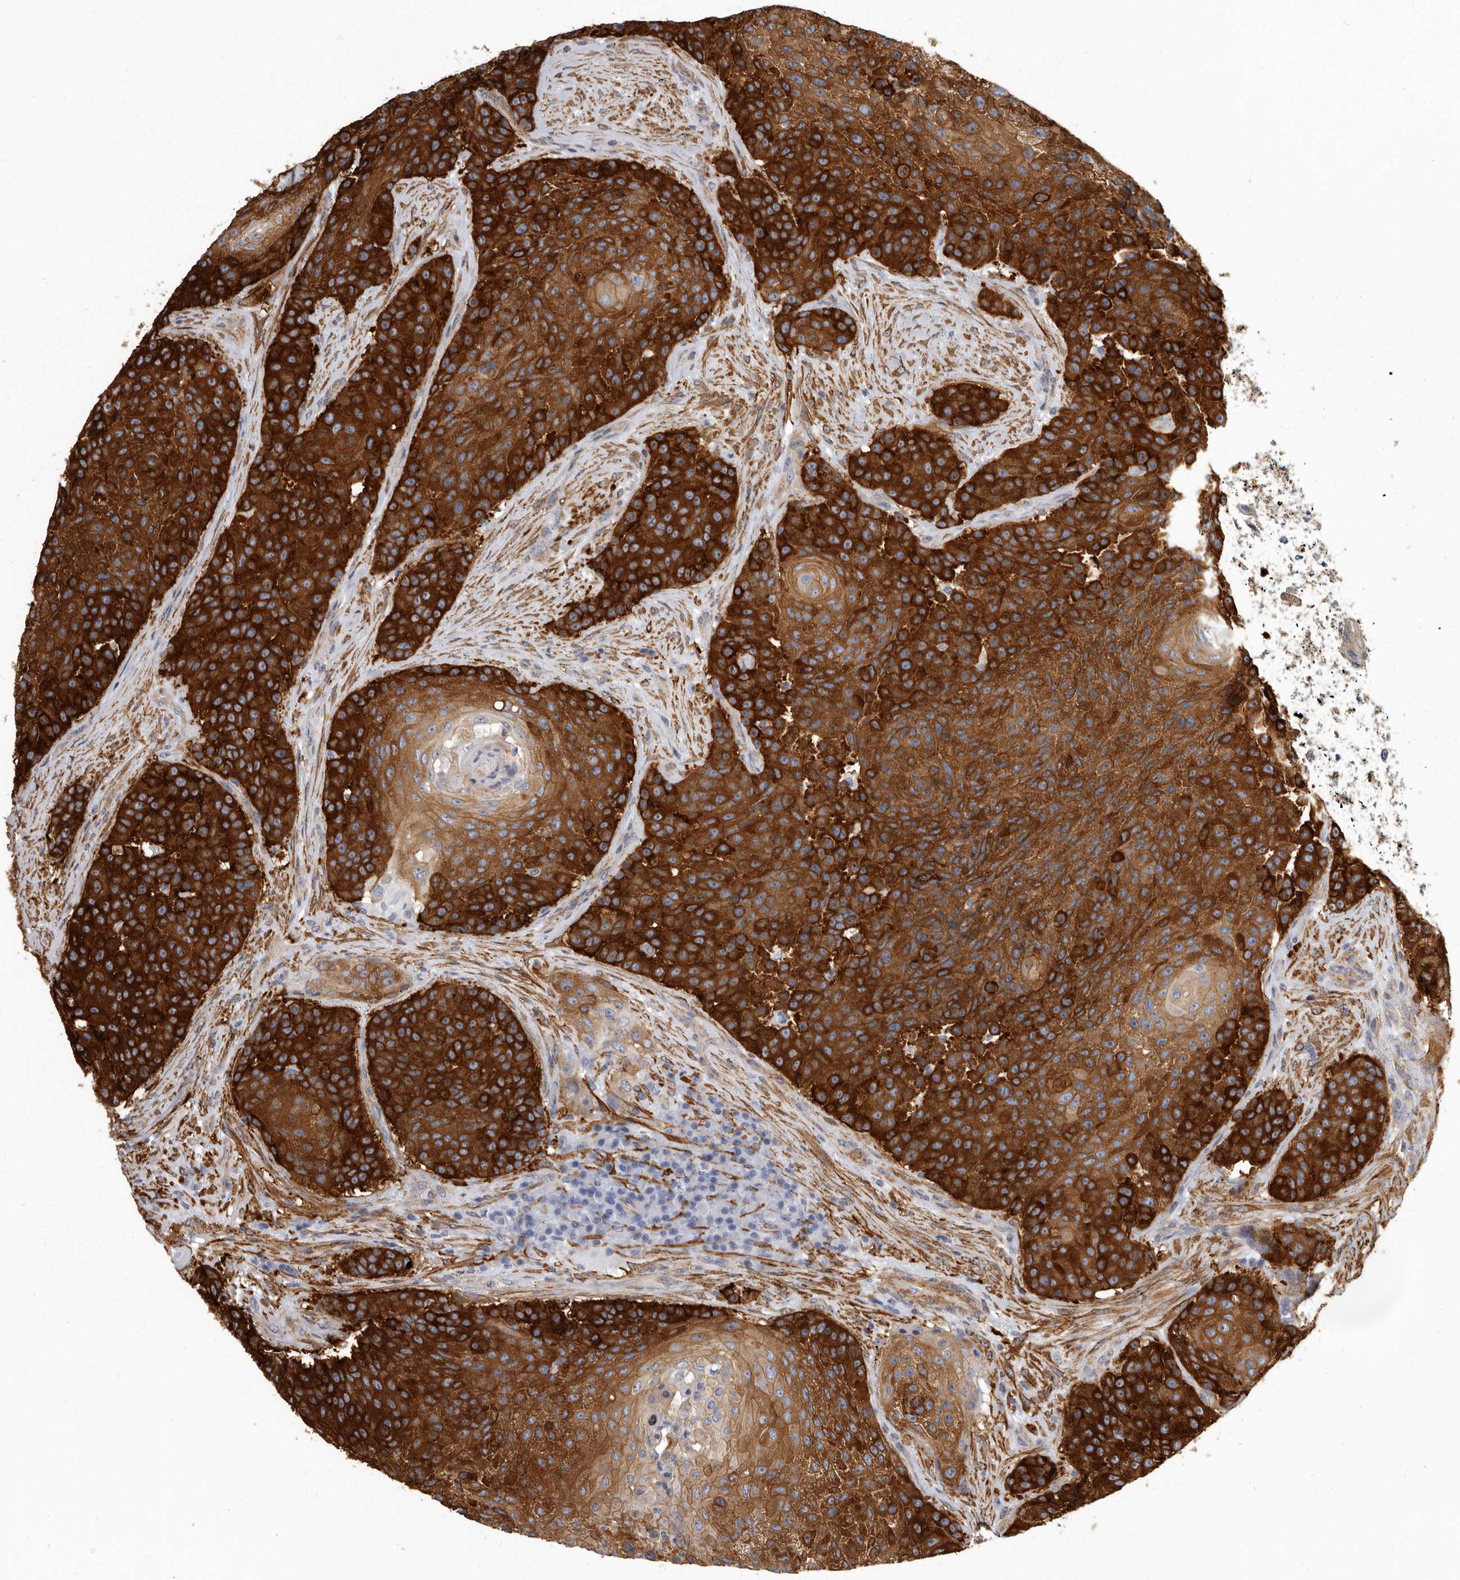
{"staining": {"intensity": "strong", "quantity": ">75%", "location": "cytoplasmic/membranous"}, "tissue": "urothelial cancer", "cell_type": "Tumor cells", "image_type": "cancer", "snomed": [{"axis": "morphology", "description": "Urothelial carcinoma, High grade"}, {"axis": "topography", "description": "Urinary bladder"}], "caption": "This micrograph exhibits immunohistochemistry (IHC) staining of human urothelial cancer, with high strong cytoplasmic/membranous expression in approximately >75% of tumor cells.", "gene": "ENAH", "patient": {"sex": "female", "age": 63}}